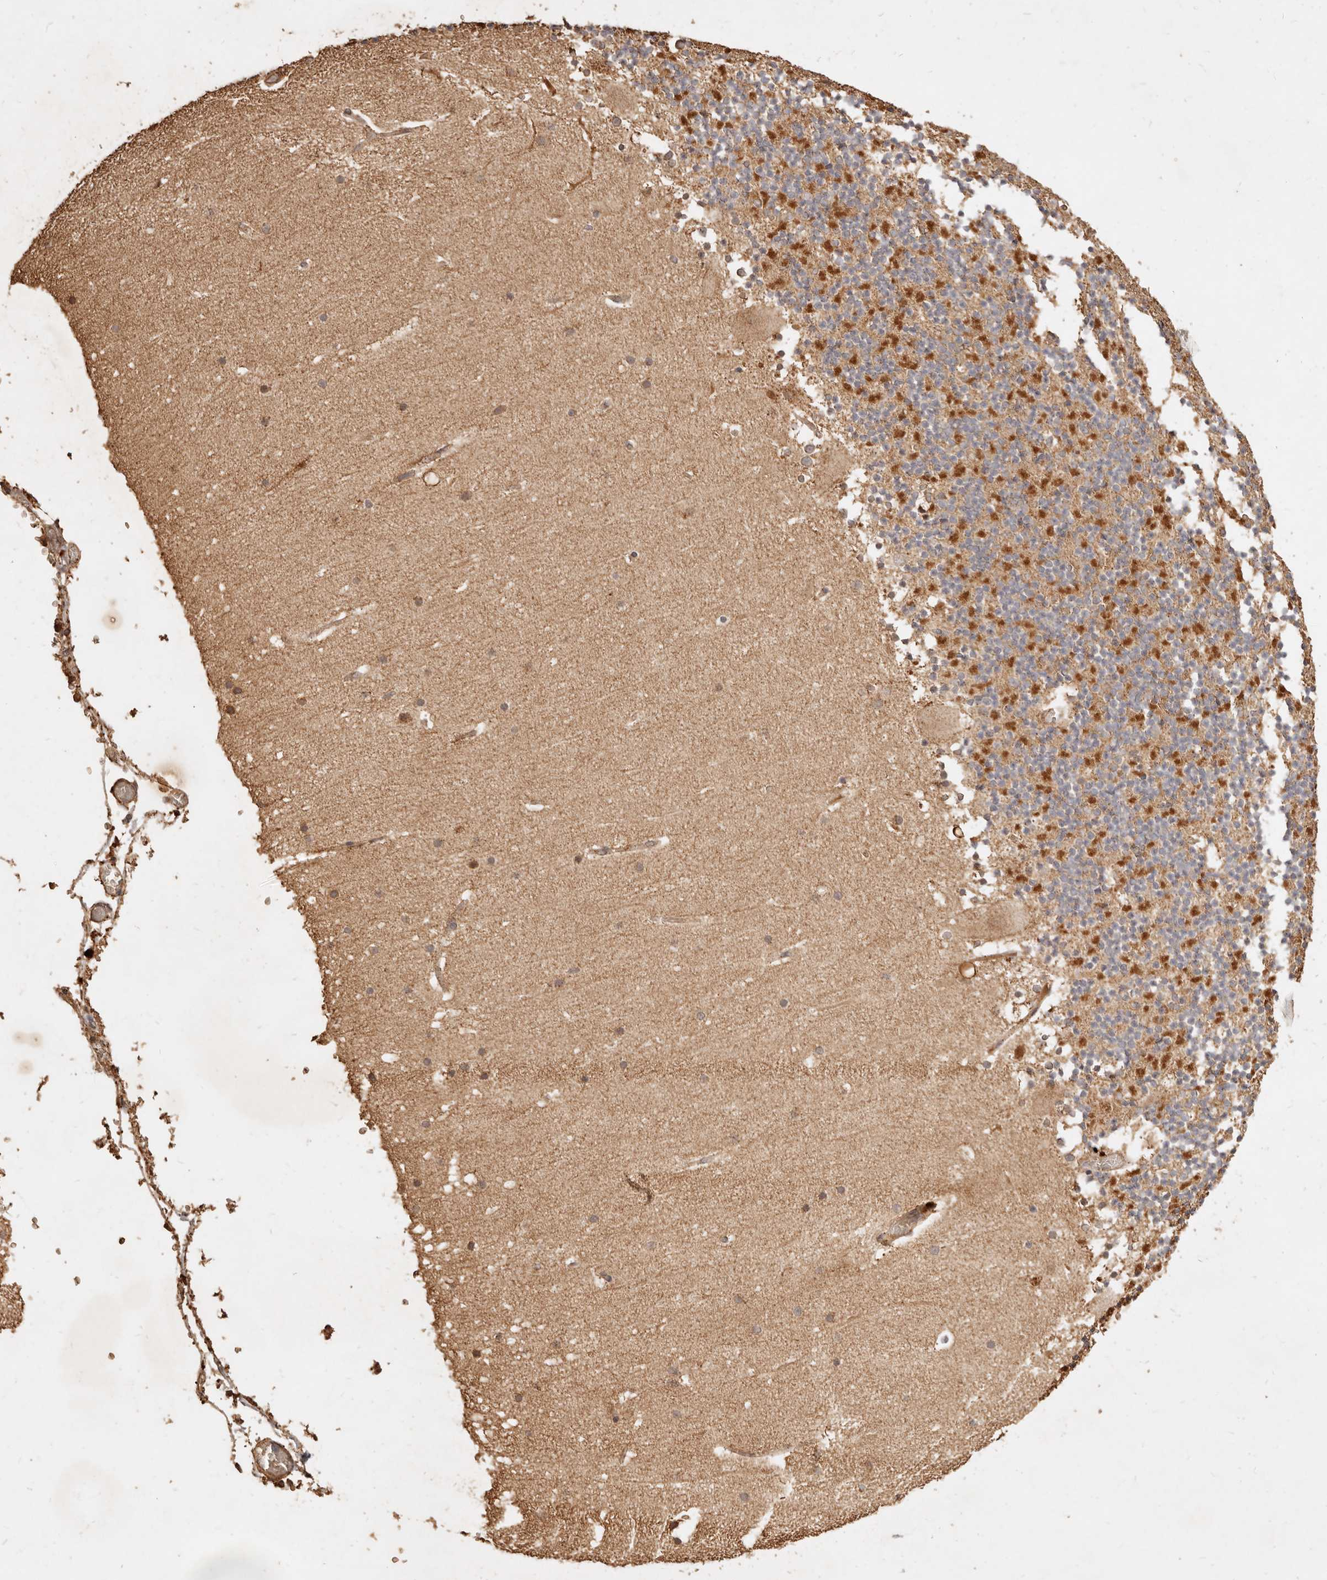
{"staining": {"intensity": "strong", "quantity": "25%-75%", "location": "cytoplasmic/membranous"}, "tissue": "cerebellum", "cell_type": "Cells in granular layer", "image_type": "normal", "snomed": [{"axis": "morphology", "description": "Normal tissue, NOS"}, {"axis": "topography", "description": "Cerebellum"}], "caption": "This micrograph demonstrates normal cerebellum stained with immunohistochemistry to label a protein in brown. The cytoplasmic/membranous of cells in granular layer show strong positivity for the protein. Nuclei are counter-stained blue.", "gene": "FAM180B", "patient": {"sex": "male", "age": 57}}